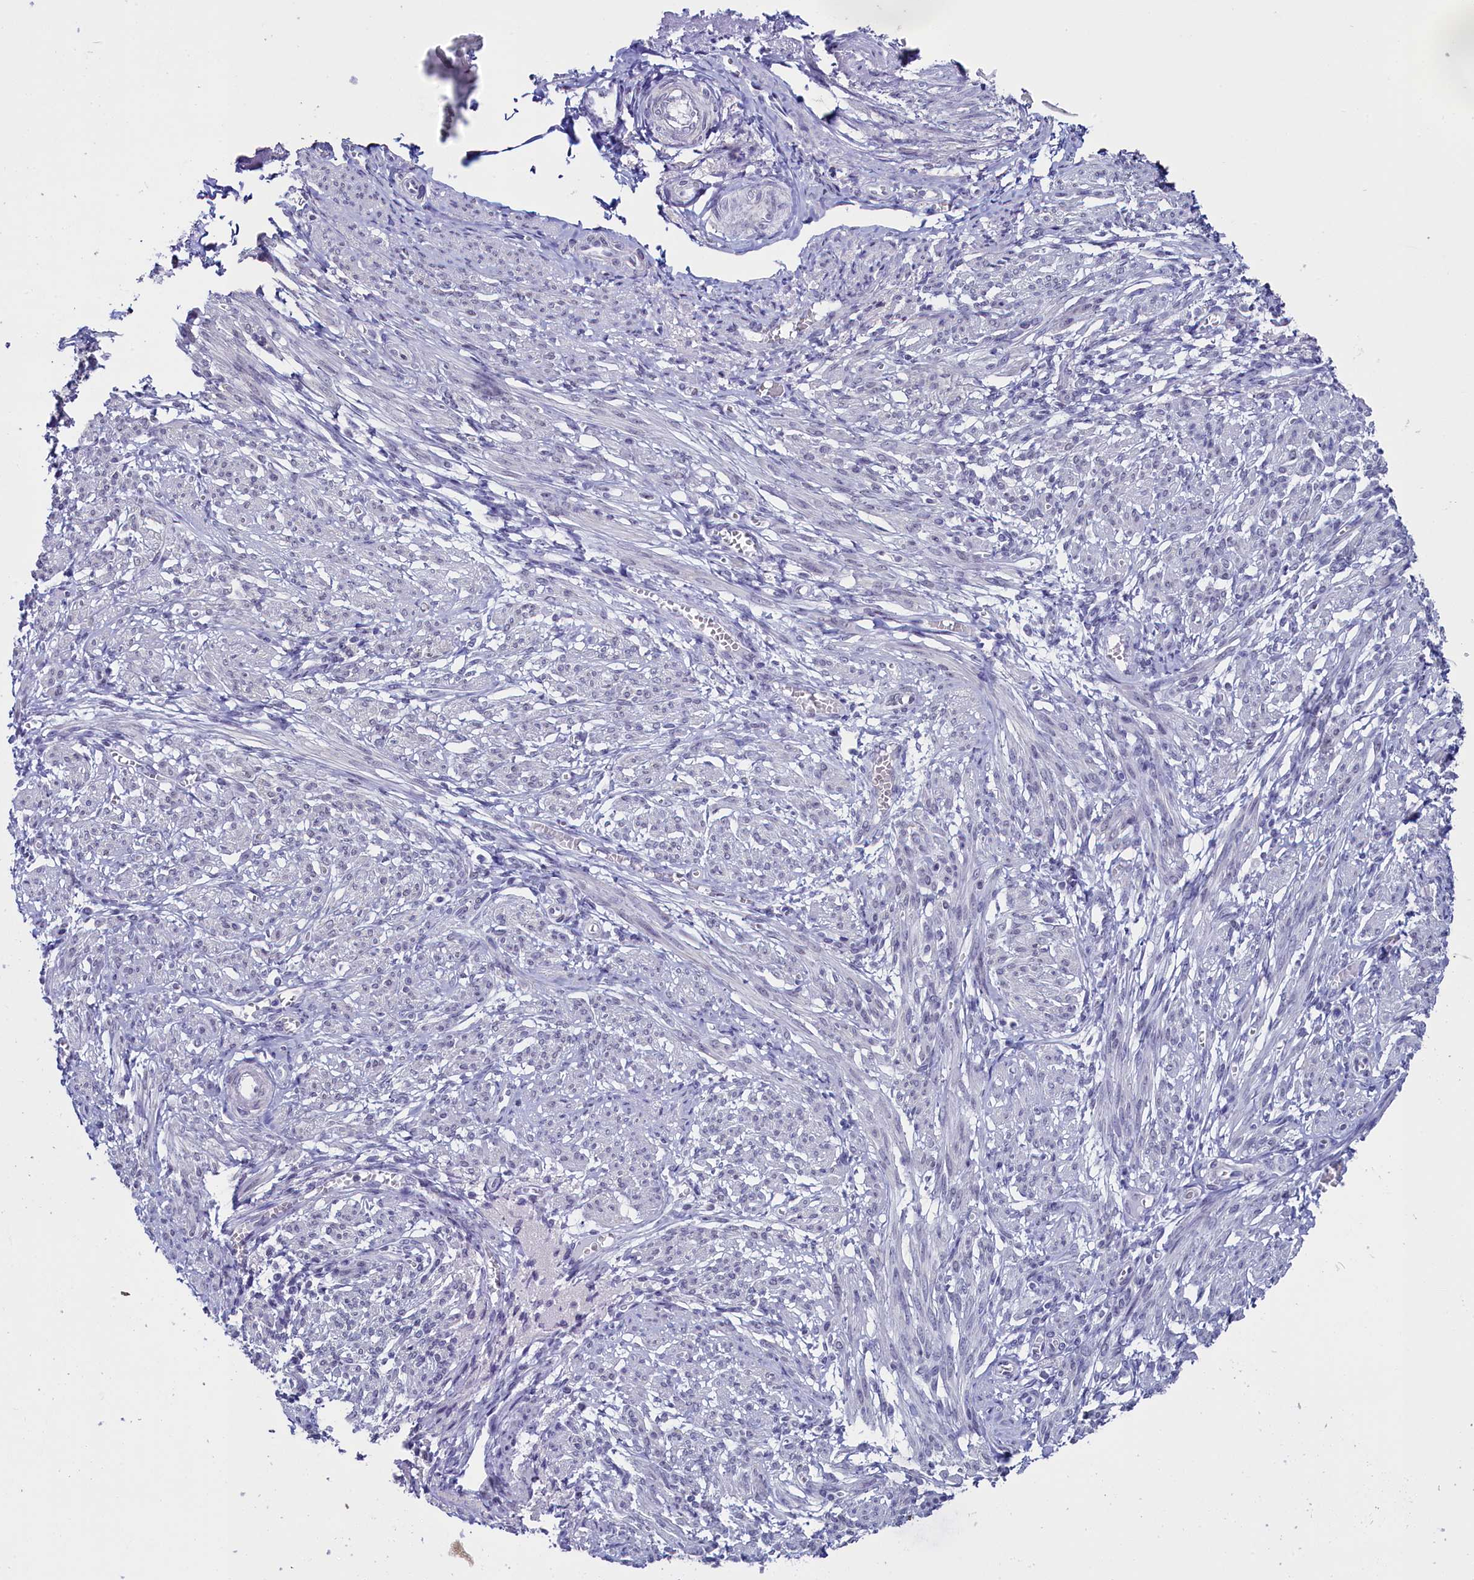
{"staining": {"intensity": "negative", "quantity": "none", "location": "none"}, "tissue": "smooth muscle", "cell_type": "Smooth muscle cells", "image_type": "normal", "snomed": [{"axis": "morphology", "description": "Normal tissue, NOS"}, {"axis": "topography", "description": "Smooth muscle"}], "caption": "The histopathology image demonstrates no staining of smooth muscle cells in unremarkable smooth muscle.", "gene": "CD2BP2", "patient": {"sex": "female", "age": 39}}